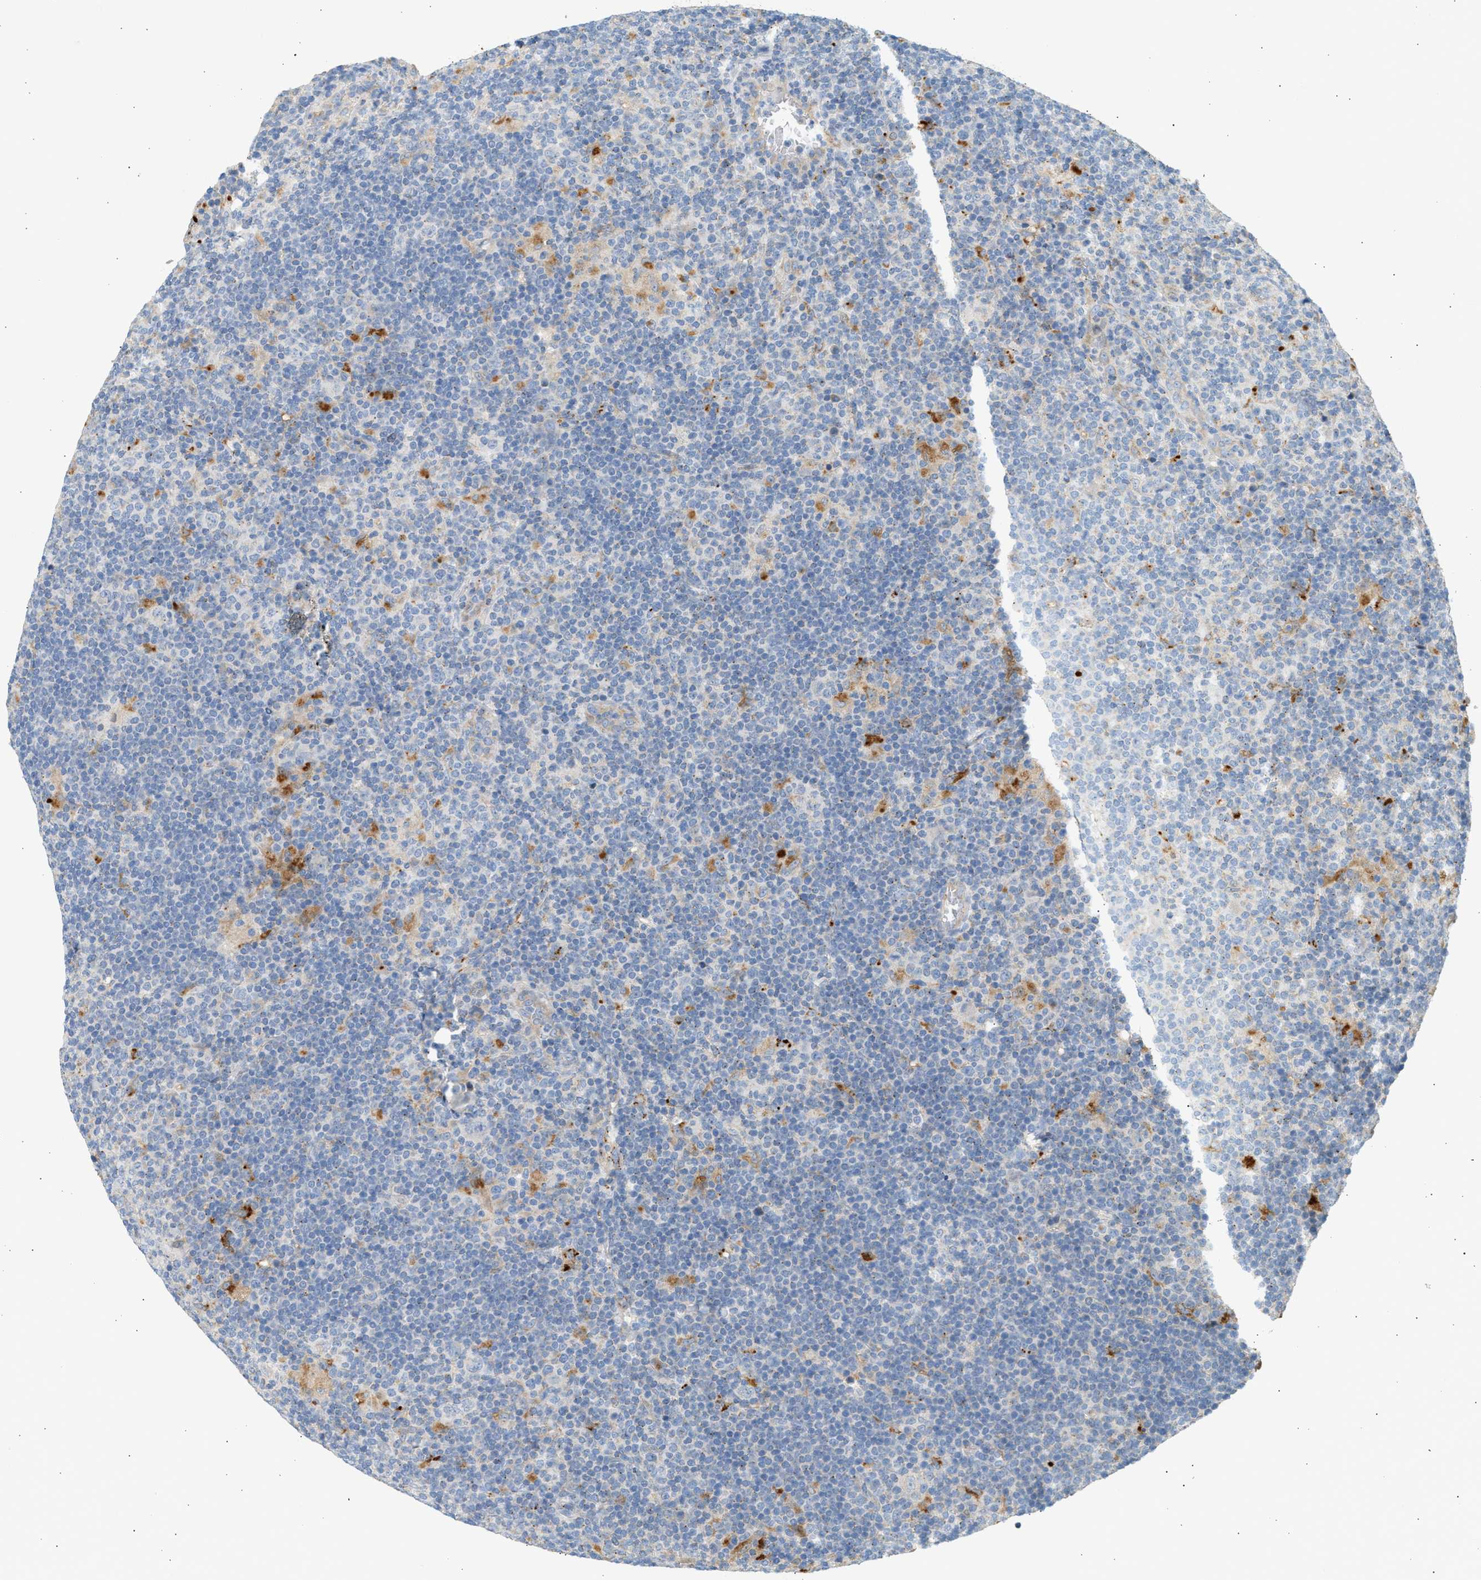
{"staining": {"intensity": "negative", "quantity": "none", "location": "none"}, "tissue": "lymphoma", "cell_type": "Tumor cells", "image_type": "cancer", "snomed": [{"axis": "morphology", "description": "Hodgkin's disease, NOS"}, {"axis": "topography", "description": "Lymph node"}], "caption": "Micrograph shows no protein positivity in tumor cells of Hodgkin's disease tissue.", "gene": "ENTHD1", "patient": {"sex": "female", "age": 57}}